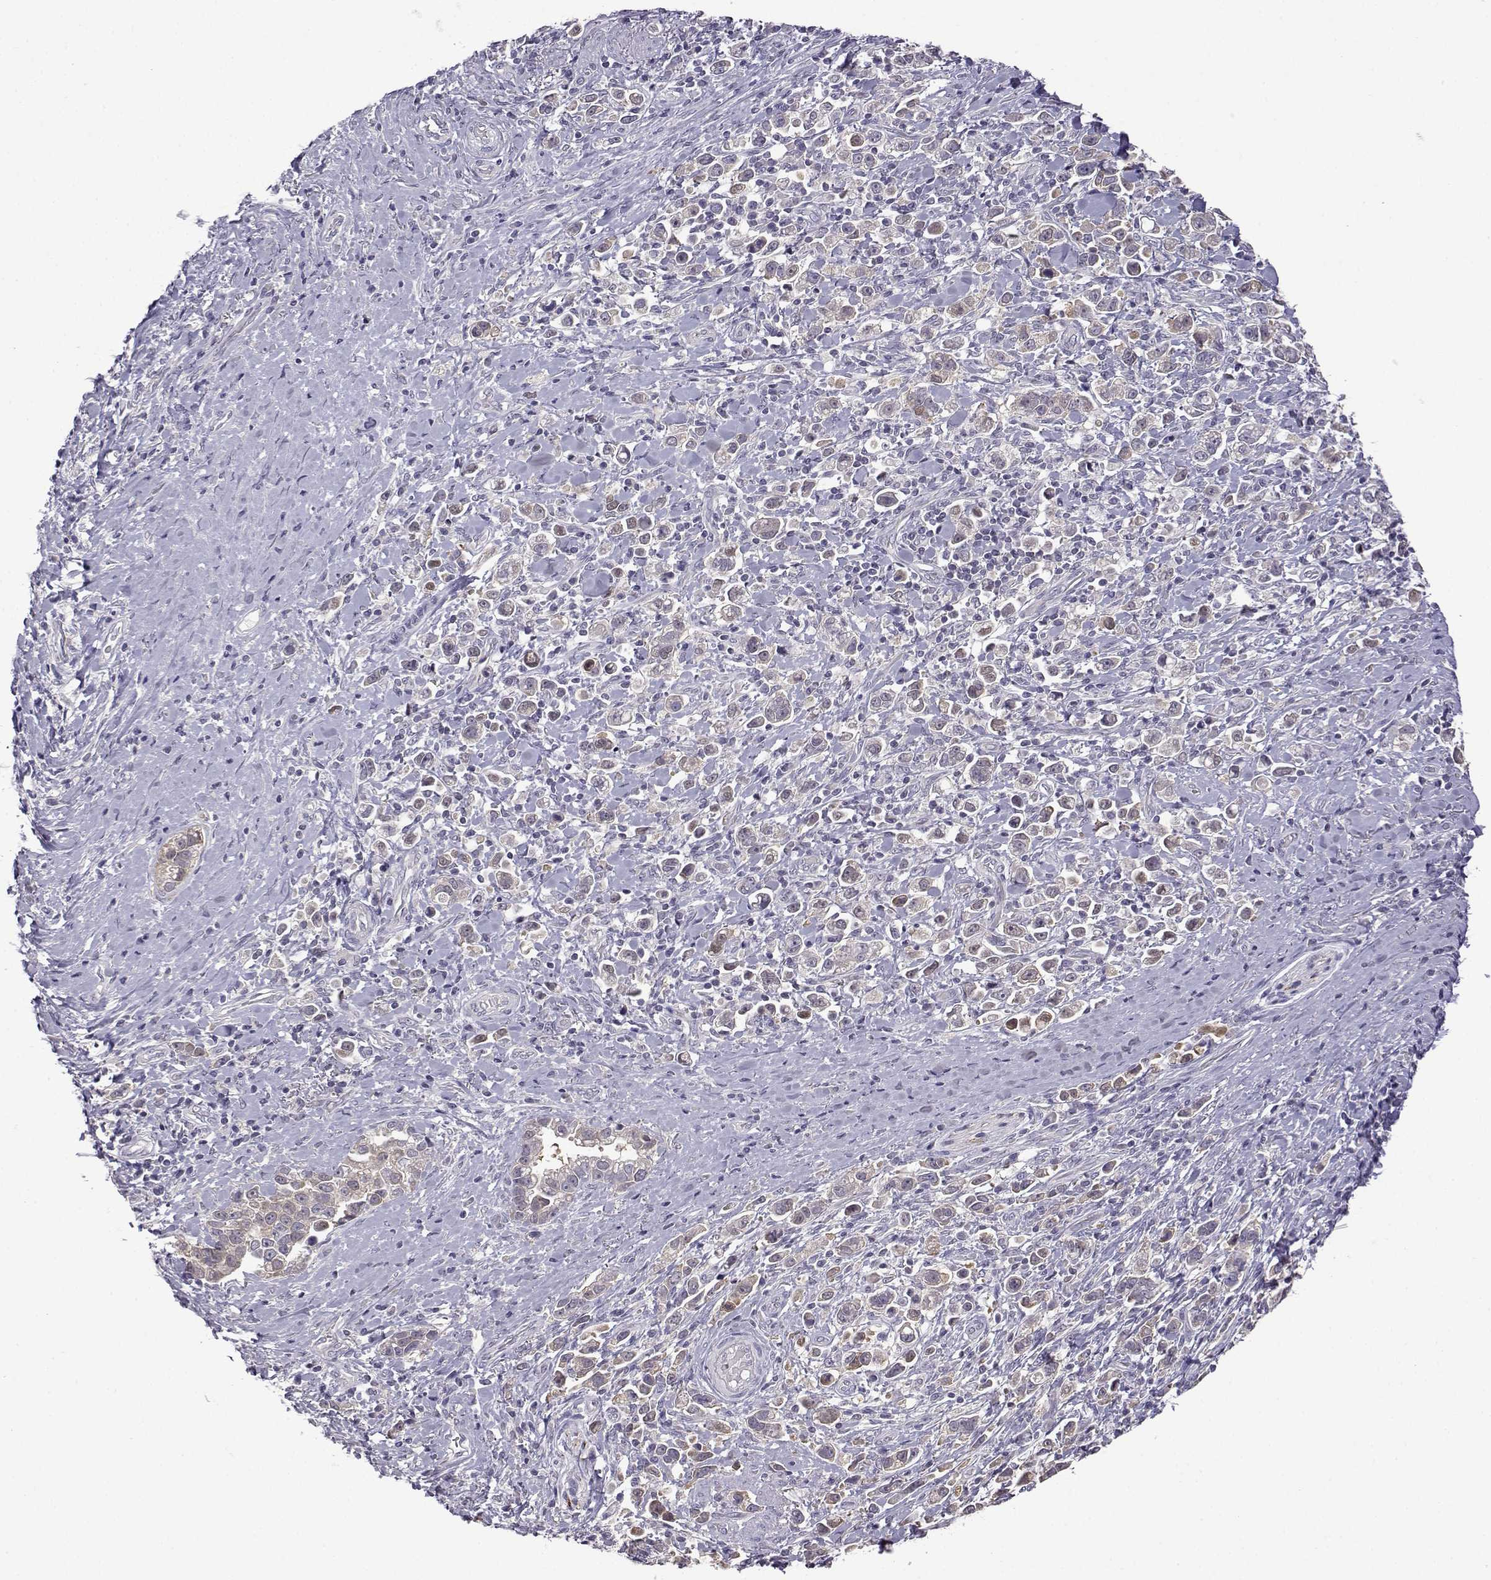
{"staining": {"intensity": "negative", "quantity": "none", "location": "none"}, "tissue": "stomach cancer", "cell_type": "Tumor cells", "image_type": "cancer", "snomed": [{"axis": "morphology", "description": "Adenocarcinoma, NOS"}, {"axis": "topography", "description": "Stomach"}], "caption": "Tumor cells show no significant positivity in stomach adenocarcinoma.", "gene": "VGF", "patient": {"sex": "male", "age": 93}}